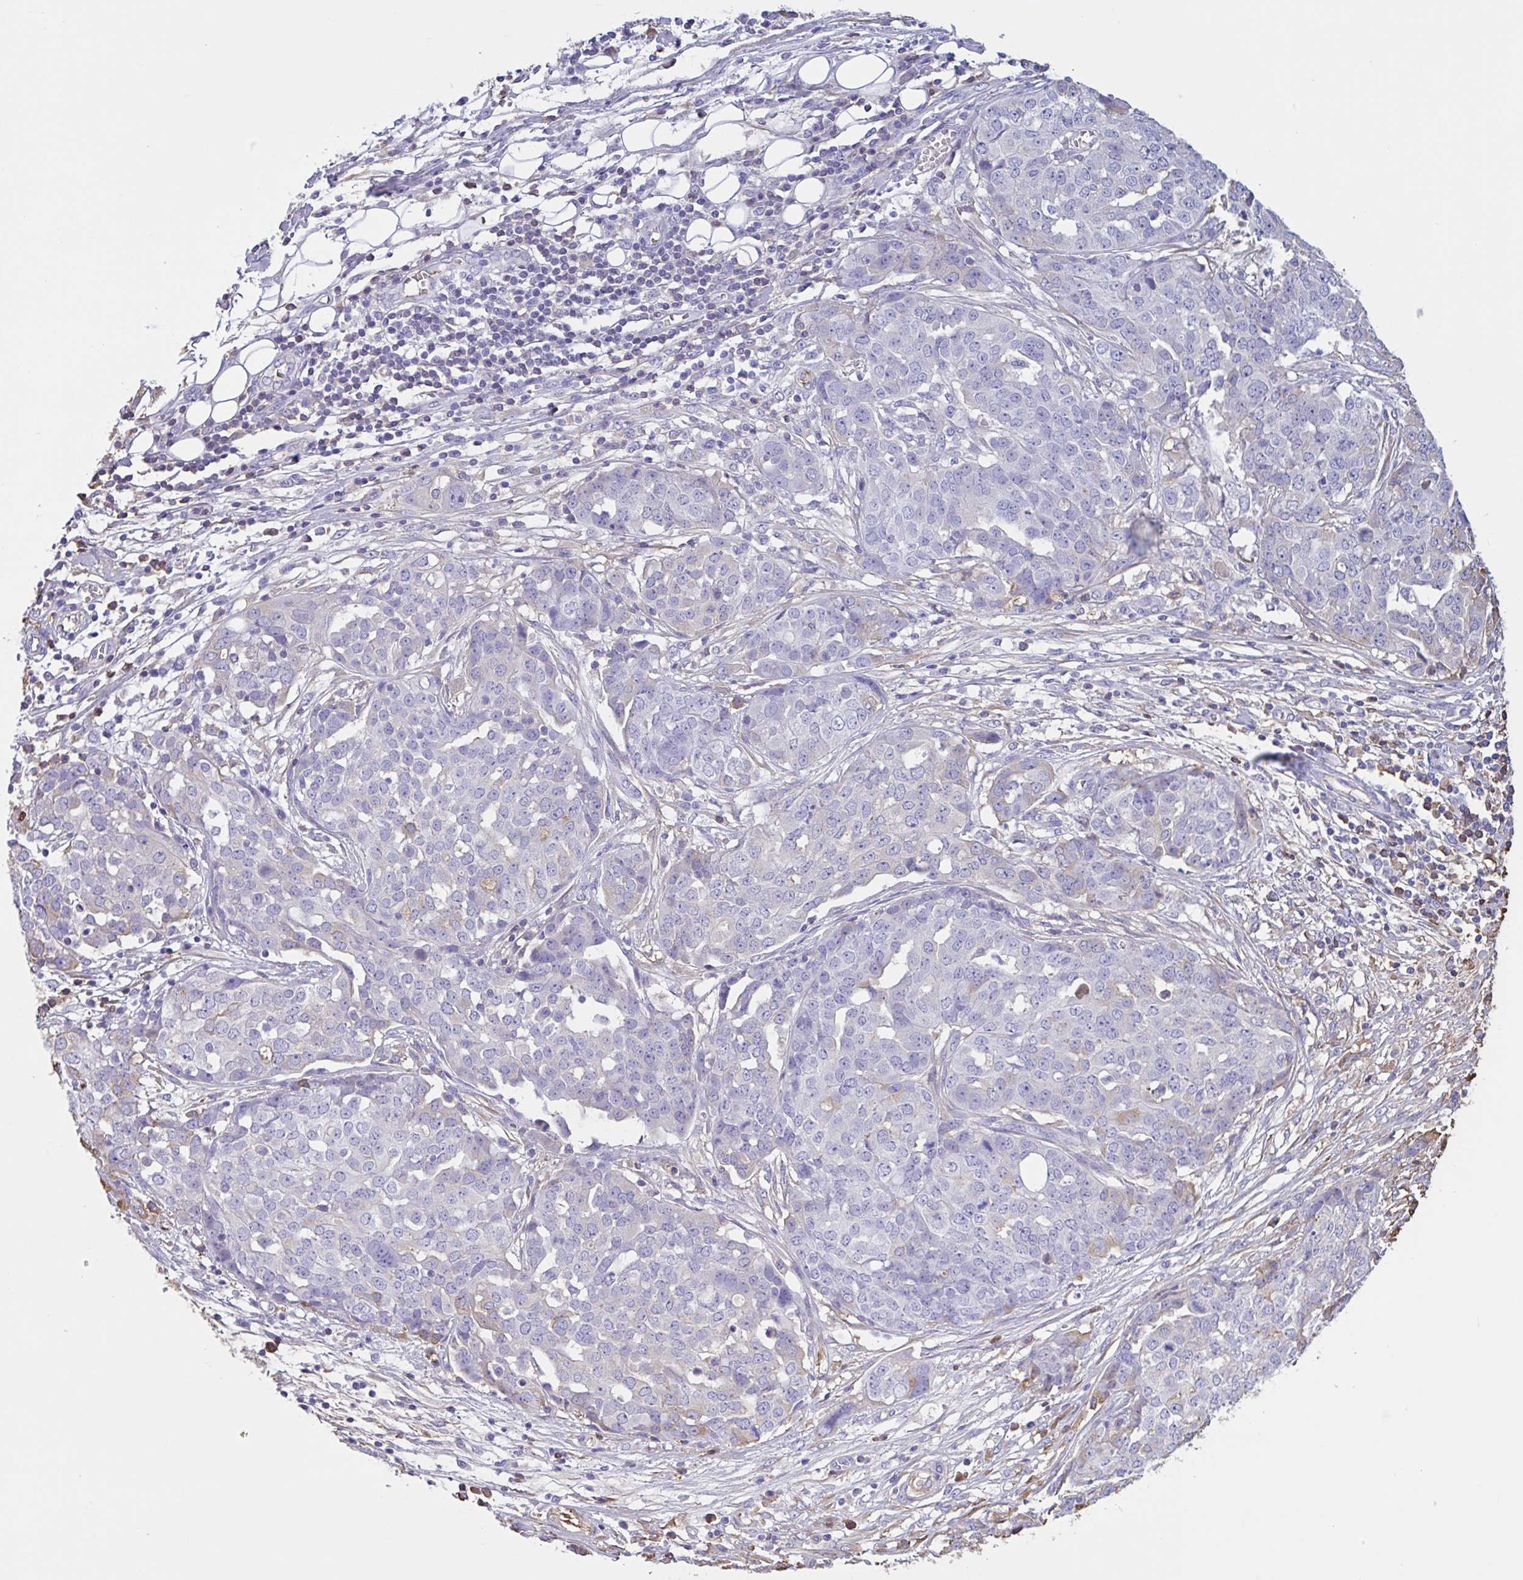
{"staining": {"intensity": "weak", "quantity": "<25%", "location": "cytoplasmic/membranous"}, "tissue": "ovarian cancer", "cell_type": "Tumor cells", "image_type": "cancer", "snomed": [{"axis": "morphology", "description": "Cystadenocarcinoma, serous, NOS"}, {"axis": "topography", "description": "Soft tissue"}, {"axis": "topography", "description": "Ovary"}], "caption": "The immunohistochemistry photomicrograph has no significant expression in tumor cells of serous cystadenocarcinoma (ovarian) tissue. The staining was performed using DAB (3,3'-diaminobenzidine) to visualize the protein expression in brown, while the nuclei were stained in blue with hematoxylin (Magnification: 20x).", "gene": "LARGE2", "patient": {"sex": "female", "age": 57}}